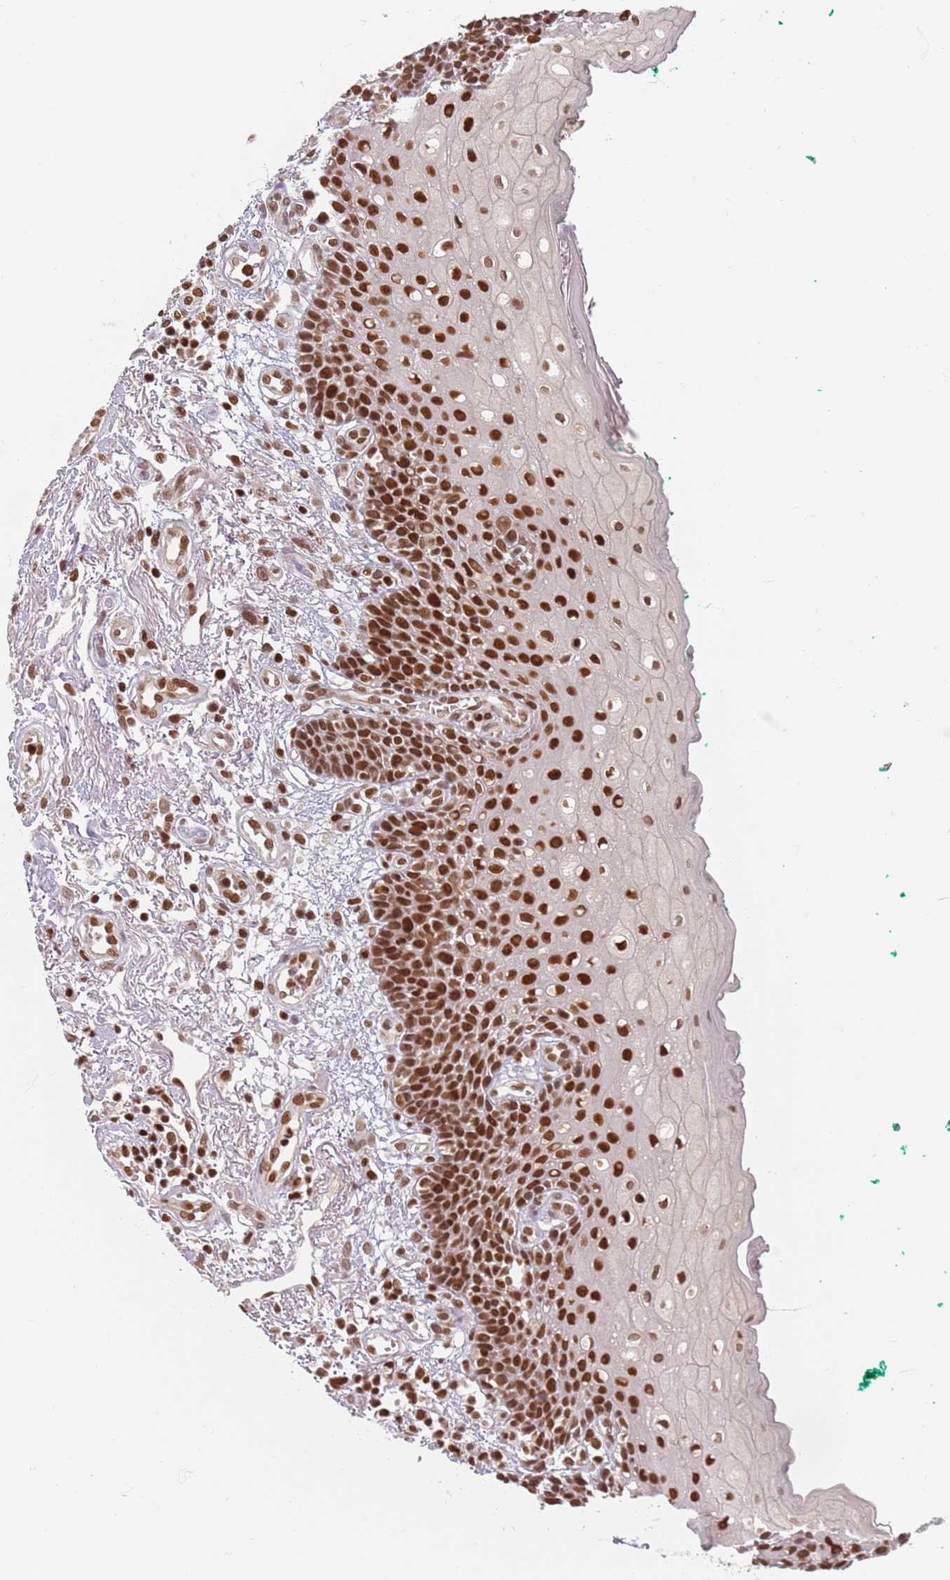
{"staining": {"intensity": "strong", "quantity": ">75%", "location": "nuclear"}, "tissue": "oral mucosa", "cell_type": "Squamous epithelial cells", "image_type": "normal", "snomed": [{"axis": "morphology", "description": "Normal tissue, NOS"}, {"axis": "morphology", "description": "Squamous cell carcinoma, NOS"}, {"axis": "topography", "description": "Oral tissue"}, {"axis": "topography", "description": "Tounge, NOS"}, {"axis": "topography", "description": "Head-Neck"}], "caption": "Protein staining shows strong nuclear expression in approximately >75% of squamous epithelial cells in normal oral mucosa. The staining was performed using DAB to visualize the protein expression in brown, while the nuclei were stained in blue with hematoxylin (Magnification: 20x).", "gene": "NUP50", "patient": {"sex": "male", "age": 79}}